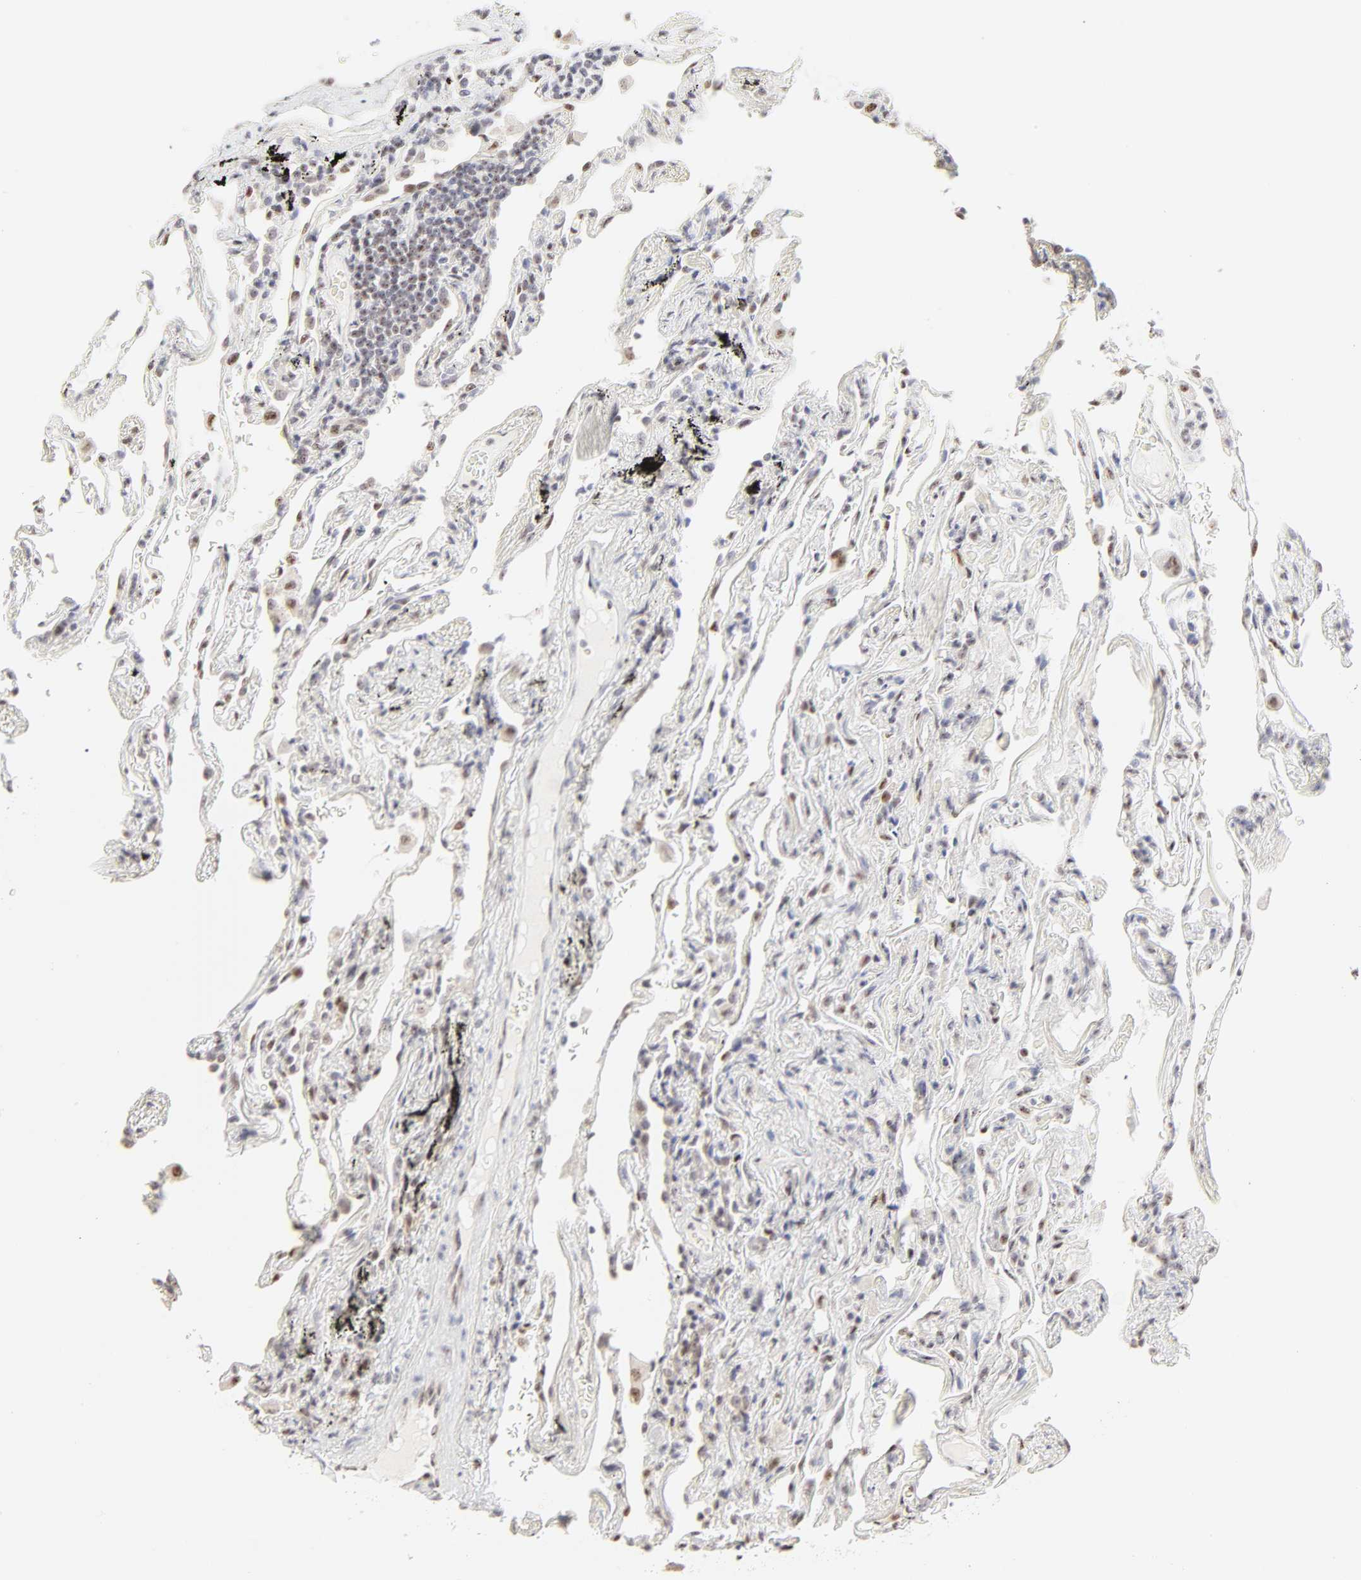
{"staining": {"intensity": "weak", "quantity": "<25%", "location": "nuclear"}, "tissue": "lung", "cell_type": "Alveolar cells", "image_type": "normal", "snomed": [{"axis": "morphology", "description": "Normal tissue, NOS"}, {"axis": "morphology", "description": "Inflammation, NOS"}, {"axis": "topography", "description": "Lung"}], "caption": "The immunohistochemistry (IHC) photomicrograph has no significant positivity in alveolar cells of lung. The staining is performed using DAB brown chromogen with nuclei counter-stained in using hematoxylin.", "gene": "NFIL3", "patient": {"sex": "male", "age": 69}}